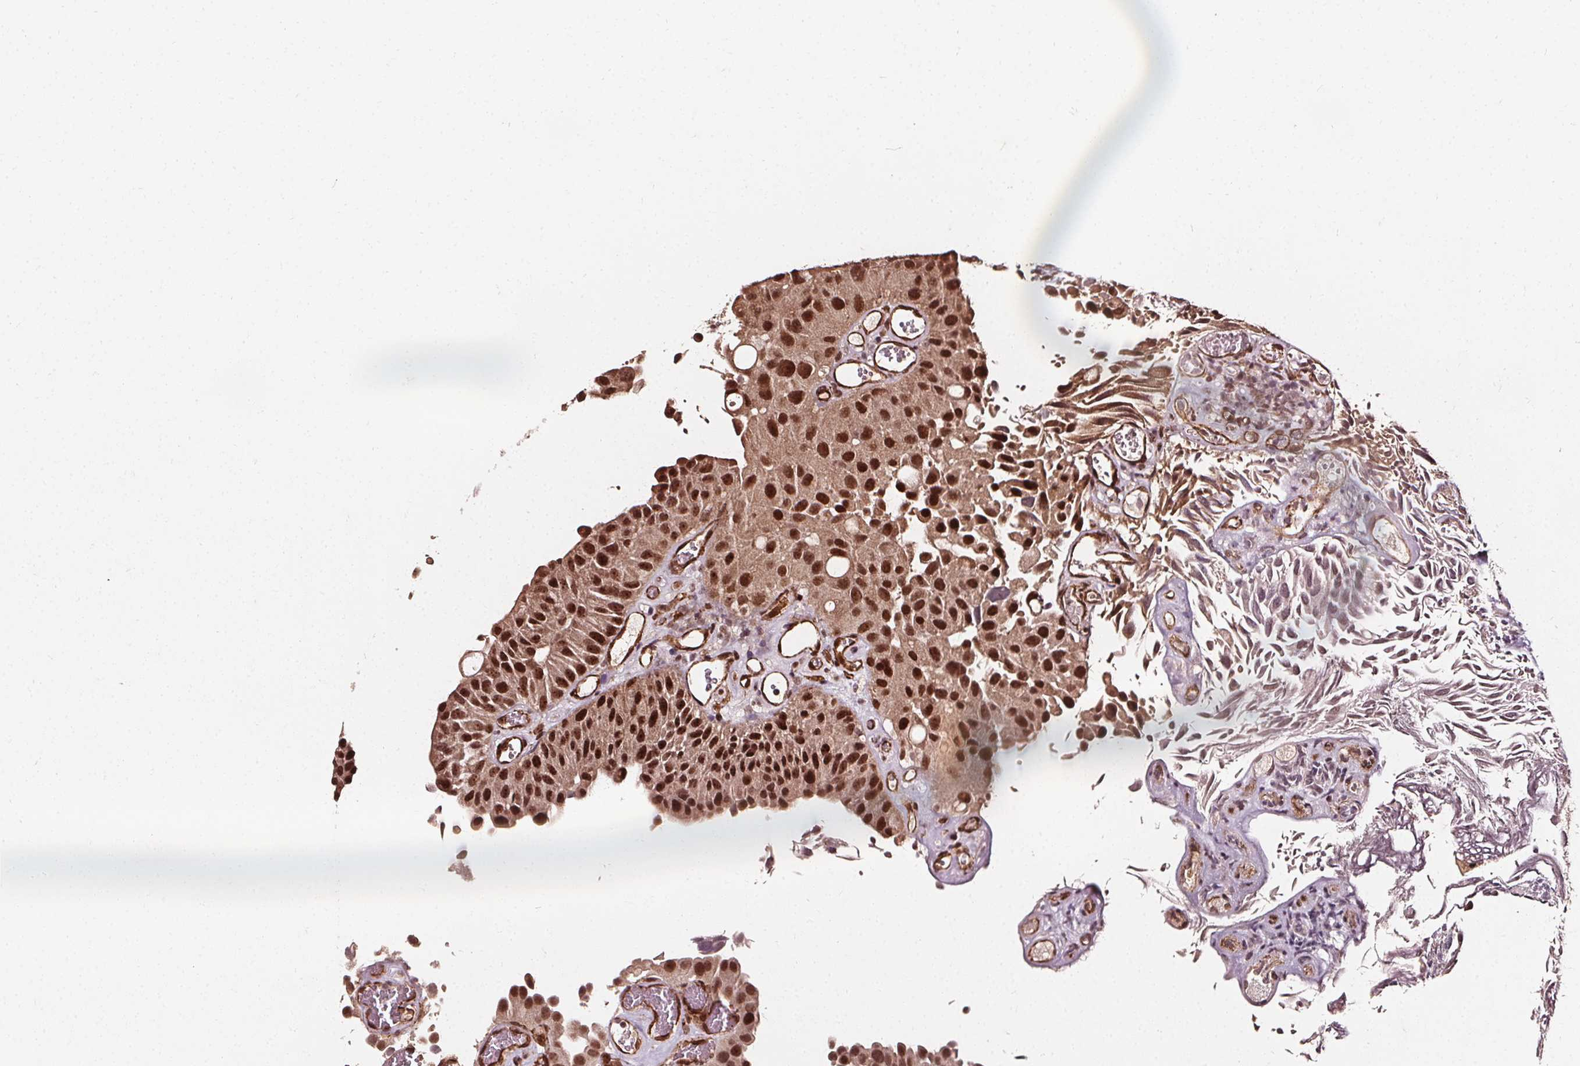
{"staining": {"intensity": "strong", "quantity": ">75%", "location": "nuclear"}, "tissue": "urothelial cancer", "cell_type": "Tumor cells", "image_type": "cancer", "snomed": [{"axis": "morphology", "description": "Urothelial carcinoma, Low grade"}, {"axis": "topography", "description": "Urinary bladder"}], "caption": "An image of urothelial cancer stained for a protein exhibits strong nuclear brown staining in tumor cells.", "gene": "EXOSC9", "patient": {"sex": "female", "age": 69}}